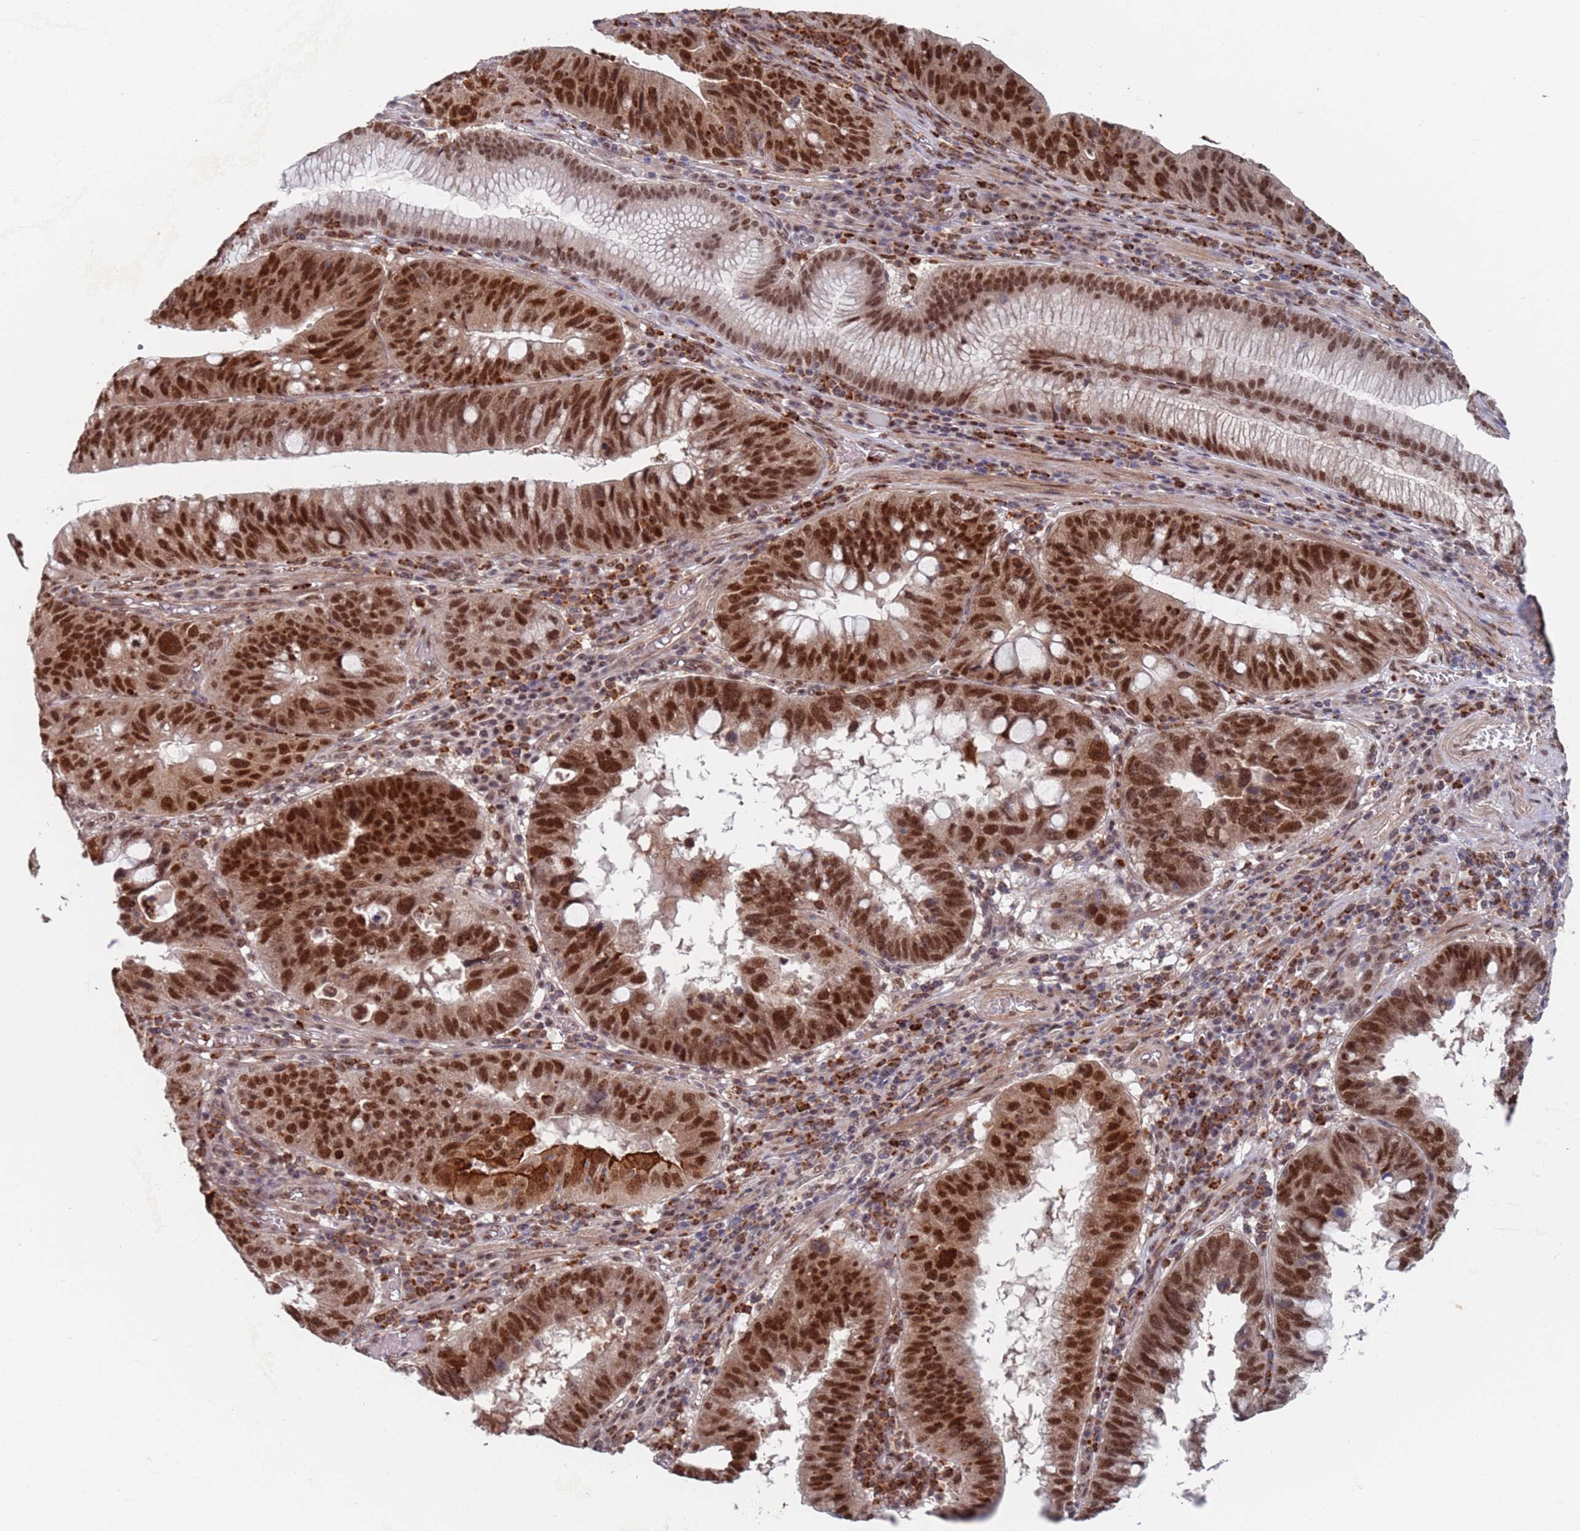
{"staining": {"intensity": "strong", "quantity": ">75%", "location": "nuclear"}, "tissue": "stomach cancer", "cell_type": "Tumor cells", "image_type": "cancer", "snomed": [{"axis": "morphology", "description": "Adenocarcinoma, NOS"}, {"axis": "topography", "description": "Stomach"}], "caption": "This micrograph exhibits immunohistochemistry (IHC) staining of stomach cancer (adenocarcinoma), with high strong nuclear staining in approximately >75% of tumor cells.", "gene": "RPP25", "patient": {"sex": "male", "age": 59}}